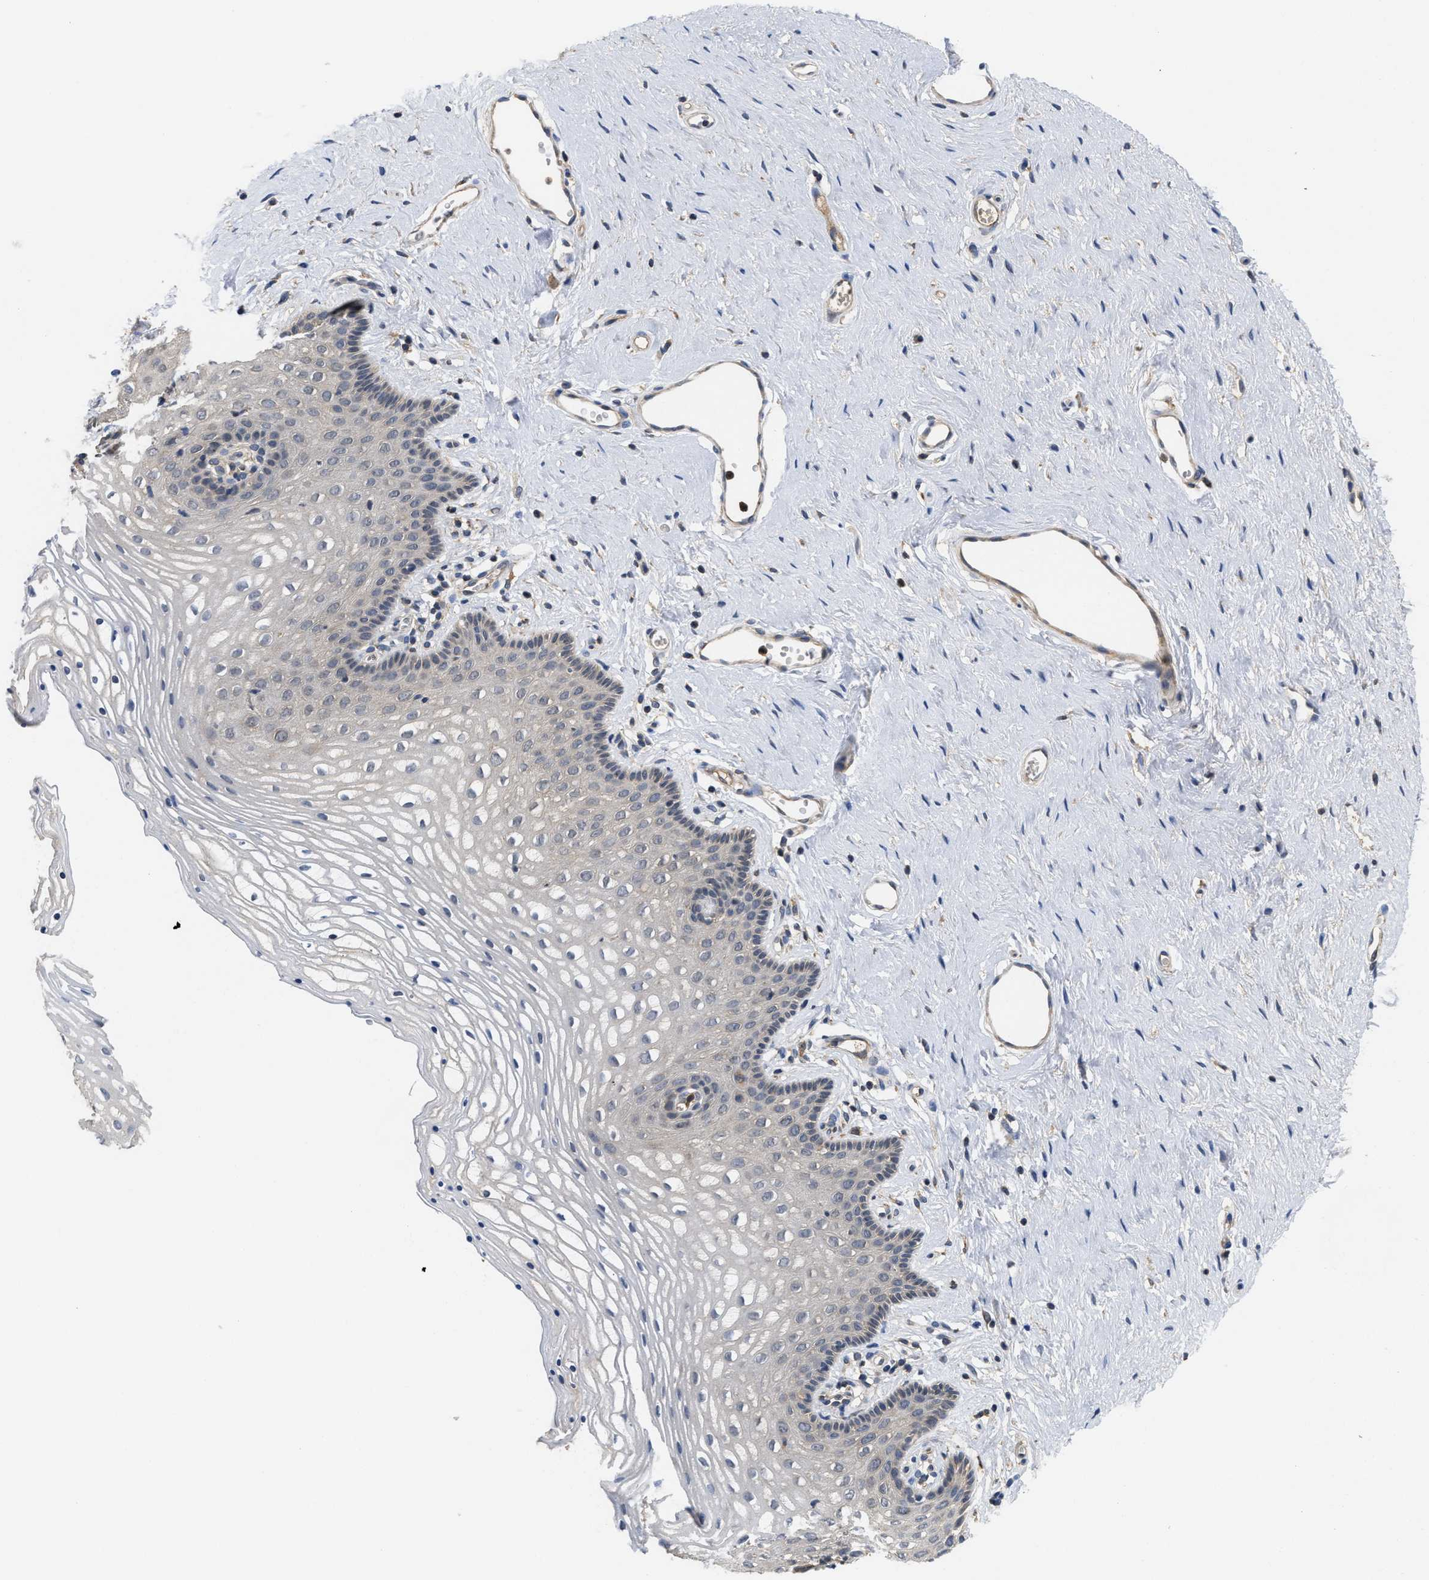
{"staining": {"intensity": "weak", "quantity": "<25%", "location": "cytoplasmic/membranous"}, "tissue": "vagina", "cell_type": "Squamous epithelial cells", "image_type": "normal", "snomed": [{"axis": "morphology", "description": "Normal tissue, NOS"}, {"axis": "topography", "description": "Vagina"}], "caption": "Protein analysis of unremarkable vagina demonstrates no significant positivity in squamous epithelial cells. Brightfield microscopy of IHC stained with DAB (3,3'-diaminobenzidine) (brown) and hematoxylin (blue), captured at high magnification.", "gene": "RNF216", "patient": {"sex": "female", "age": 32}}